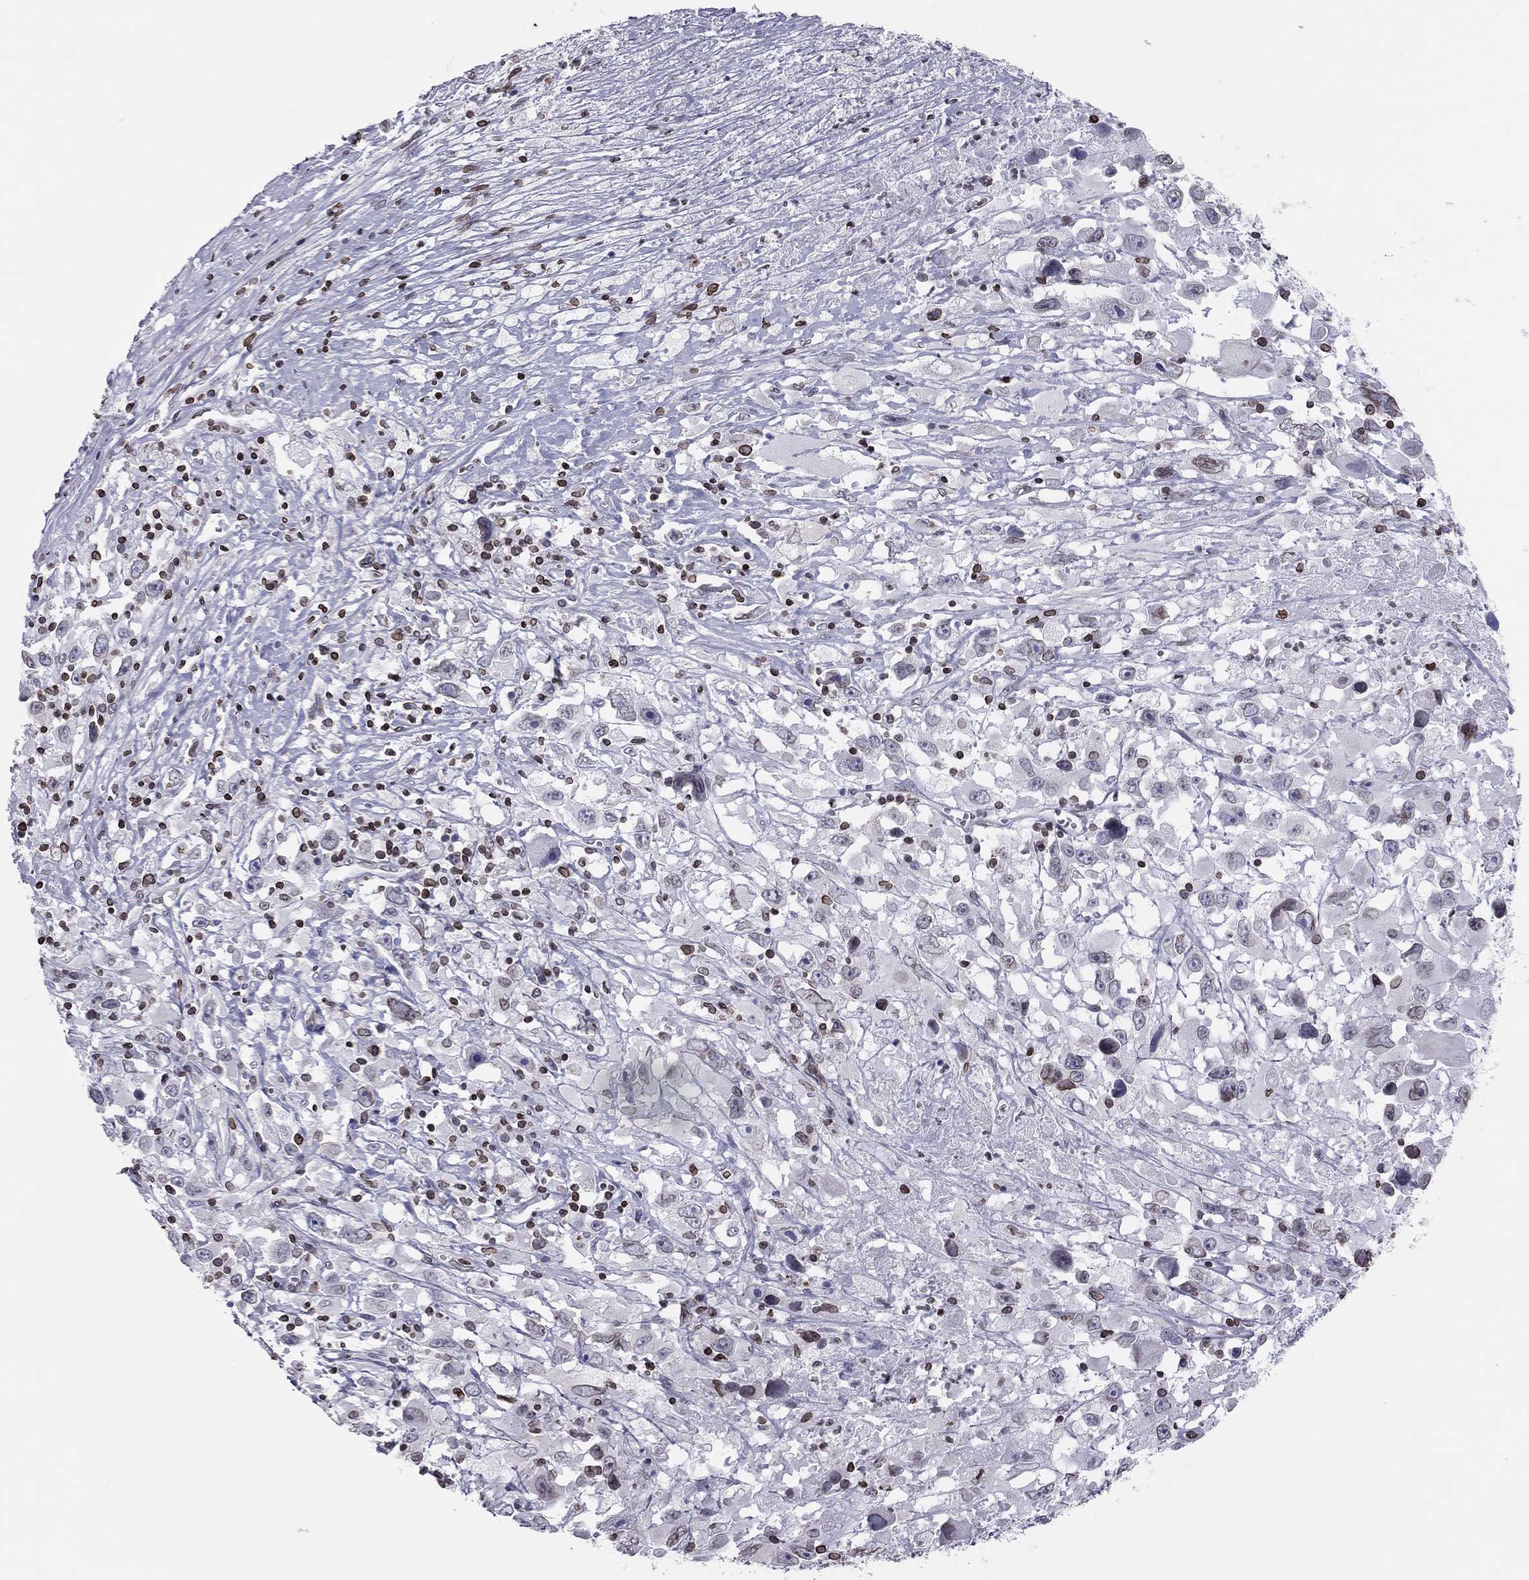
{"staining": {"intensity": "weak", "quantity": "<25%", "location": "cytoplasmic/membranous,nuclear"}, "tissue": "melanoma", "cell_type": "Tumor cells", "image_type": "cancer", "snomed": [{"axis": "morphology", "description": "Malignant melanoma, Metastatic site"}, {"axis": "topography", "description": "Soft tissue"}], "caption": "This is an IHC micrograph of malignant melanoma (metastatic site). There is no staining in tumor cells.", "gene": "ESPL1", "patient": {"sex": "male", "age": 50}}